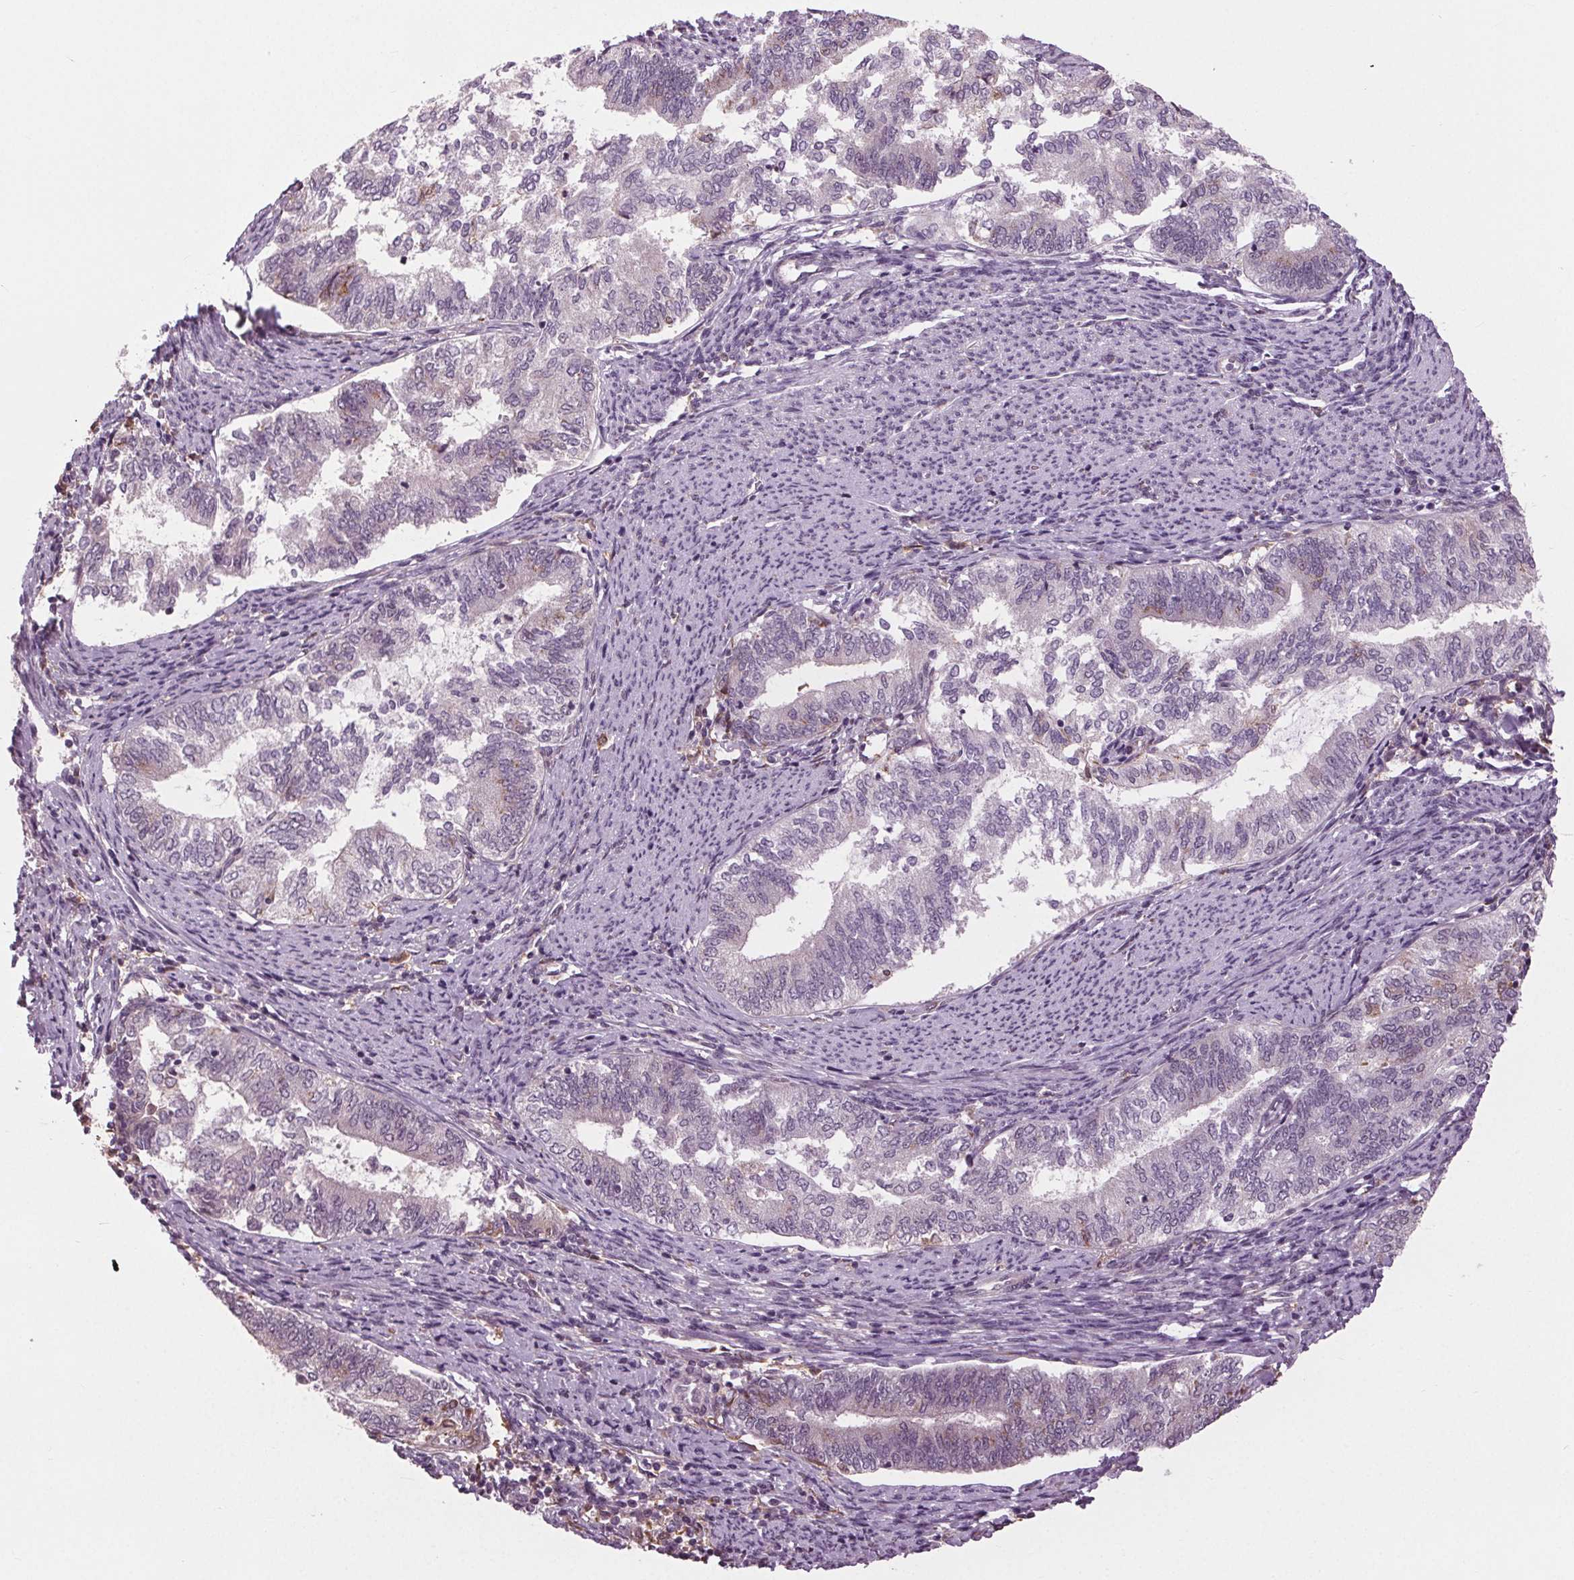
{"staining": {"intensity": "negative", "quantity": "none", "location": "none"}, "tissue": "endometrial cancer", "cell_type": "Tumor cells", "image_type": "cancer", "snomed": [{"axis": "morphology", "description": "Adenocarcinoma, NOS"}, {"axis": "topography", "description": "Endometrium"}], "caption": "An image of human endometrial adenocarcinoma is negative for staining in tumor cells.", "gene": "BSDC1", "patient": {"sex": "female", "age": 65}}